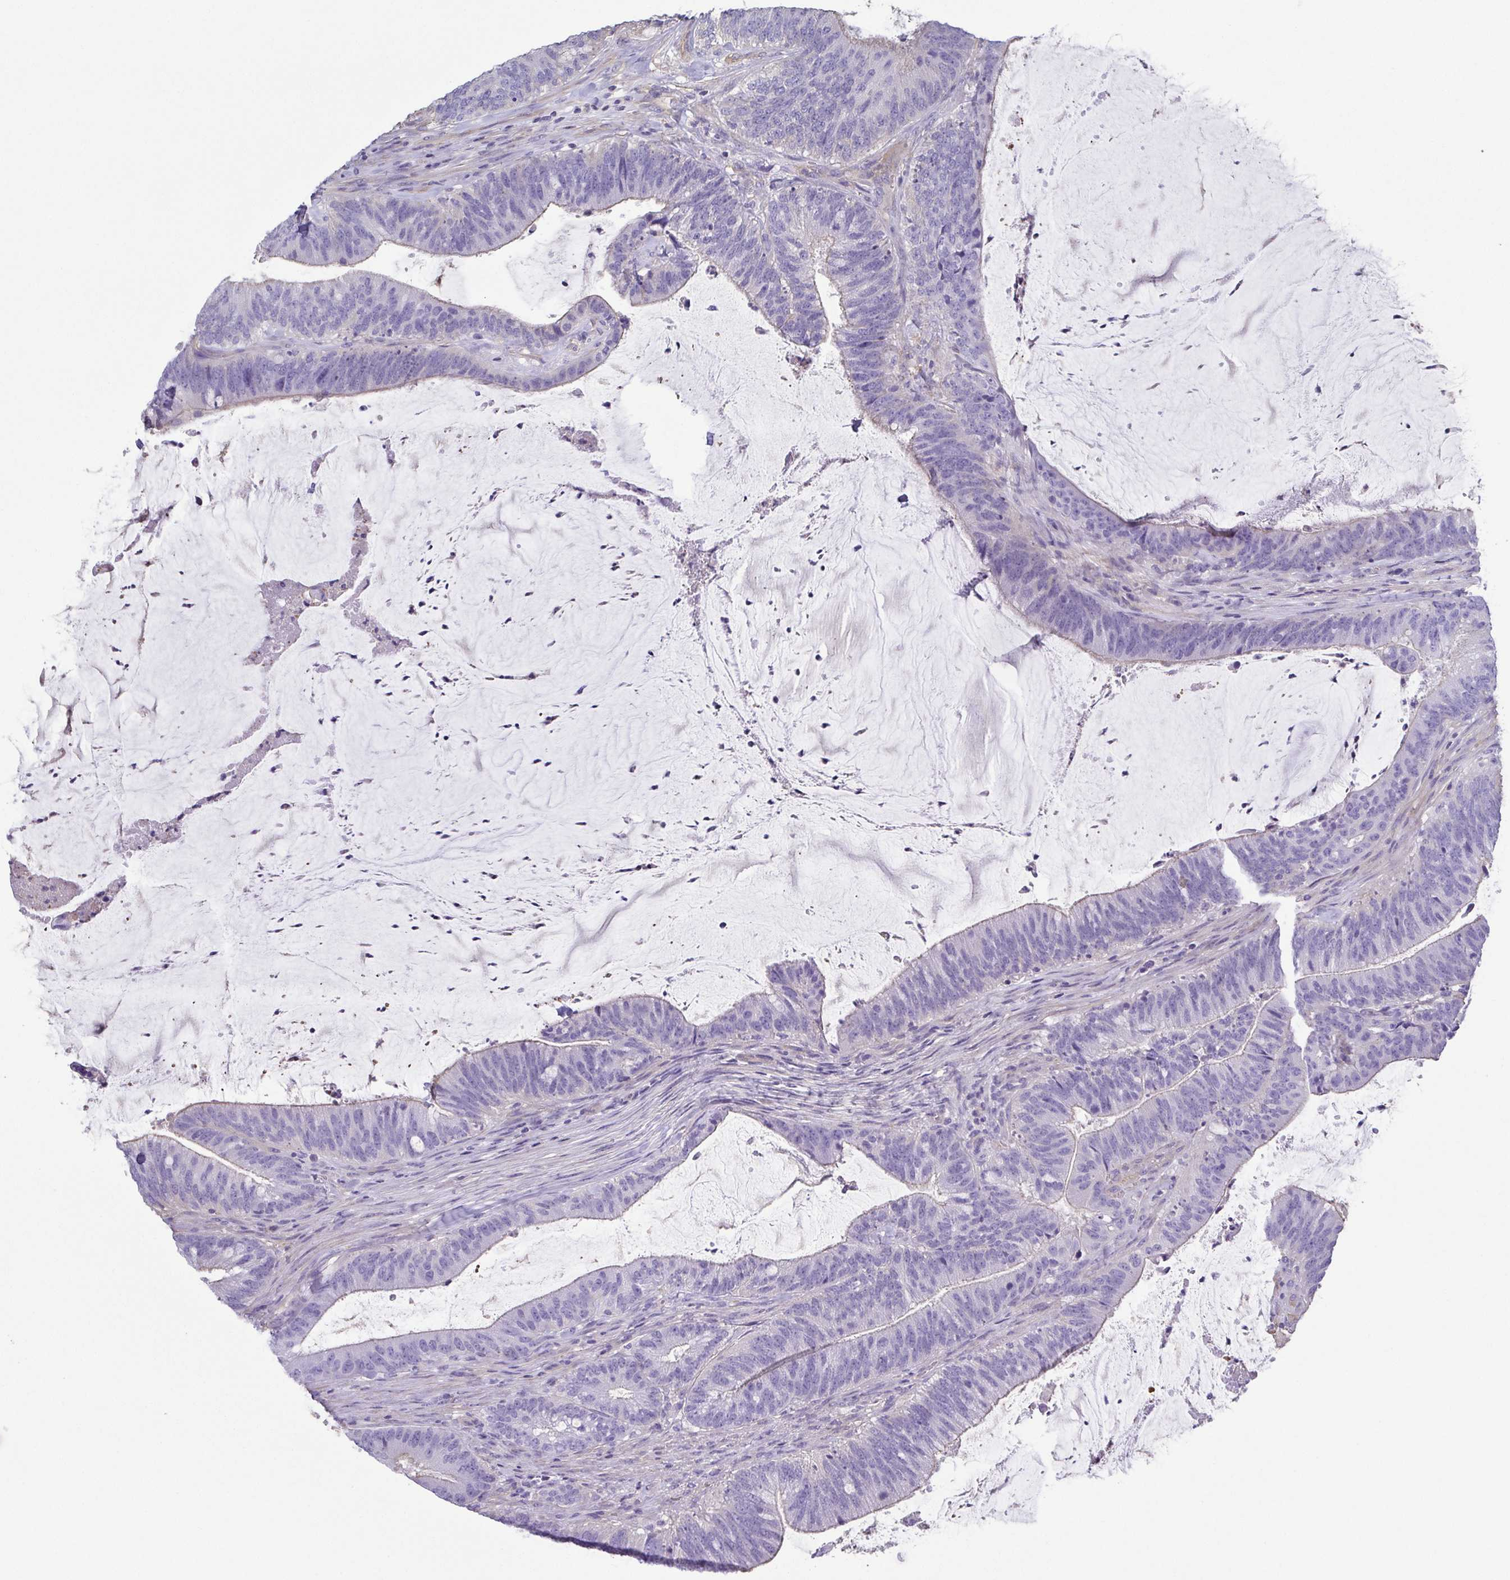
{"staining": {"intensity": "negative", "quantity": "none", "location": "none"}, "tissue": "colorectal cancer", "cell_type": "Tumor cells", "image_type": "cancer", "snomed": [{"axis": "morphology", "description": "Adenocarcinoma, NOS"}, {"axis": "topography", "description": "Colon"}], "caption": "IHC of colorectal cancer (adenocarcinoma) exhibits no positivity in tumor cells.", "gene": "MYL6", "patient": {"sex": "female", "age": 43}}